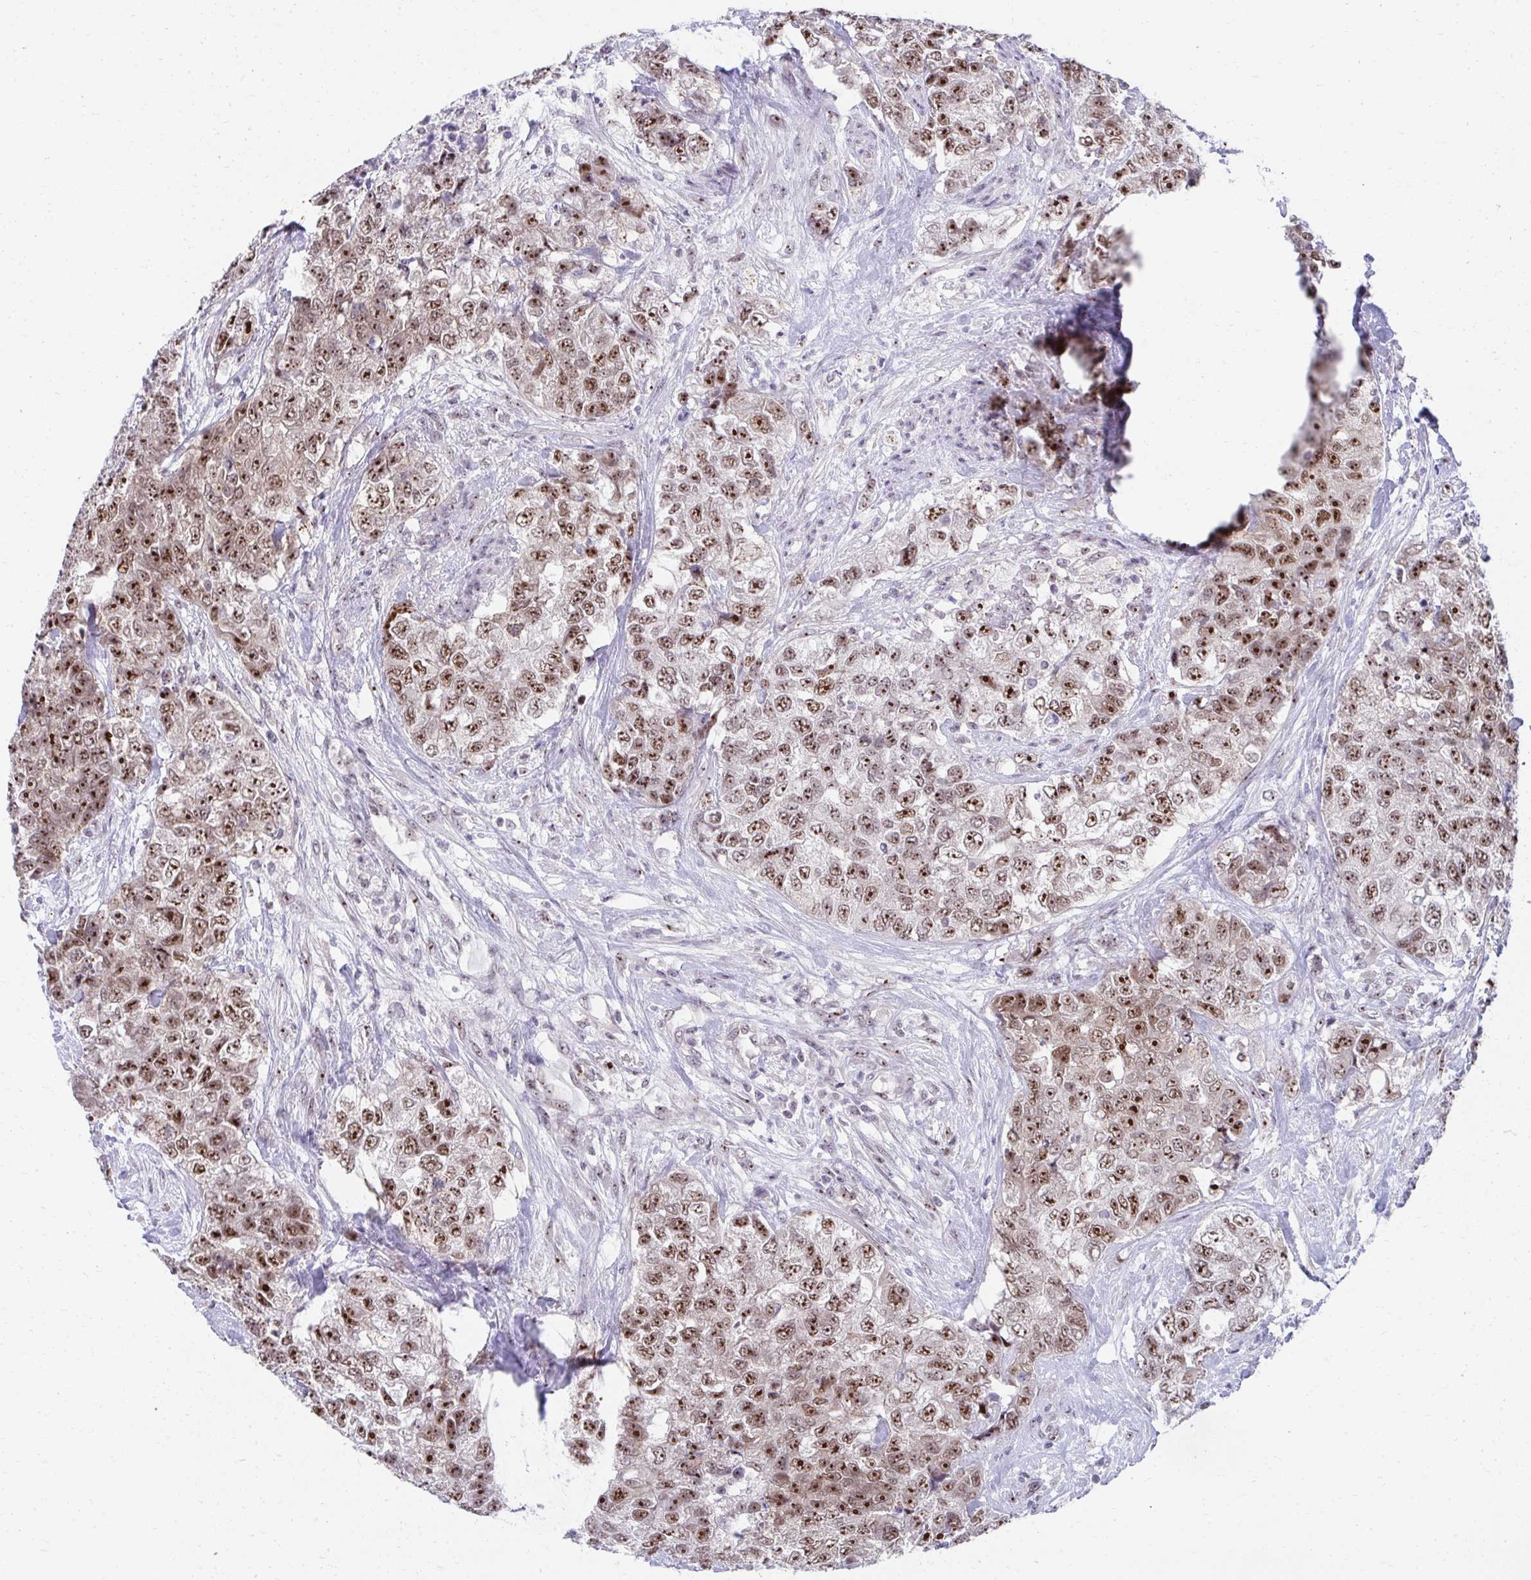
{"staining": {"intensity": "strong", "quantity": ">75%", "location": "nuclear"}, "tissue": "urothelial cancer", "cell_type": "Tumor cells", "image_type": "cancer", "snomed": [{"axis": "morphology", "description": "Urothelial carcinoma, High grade"}, {"axis": "topography", "description": "Urinary bladder"}], "caption": "A histopathology image showing strong nuclear expression in approximately >75% of tumor cells in urothelial cancer, as visualized by brown immunohistochemical staining.", "gene": "HIRA", "patient": {"sex": "female", "age": 78}}